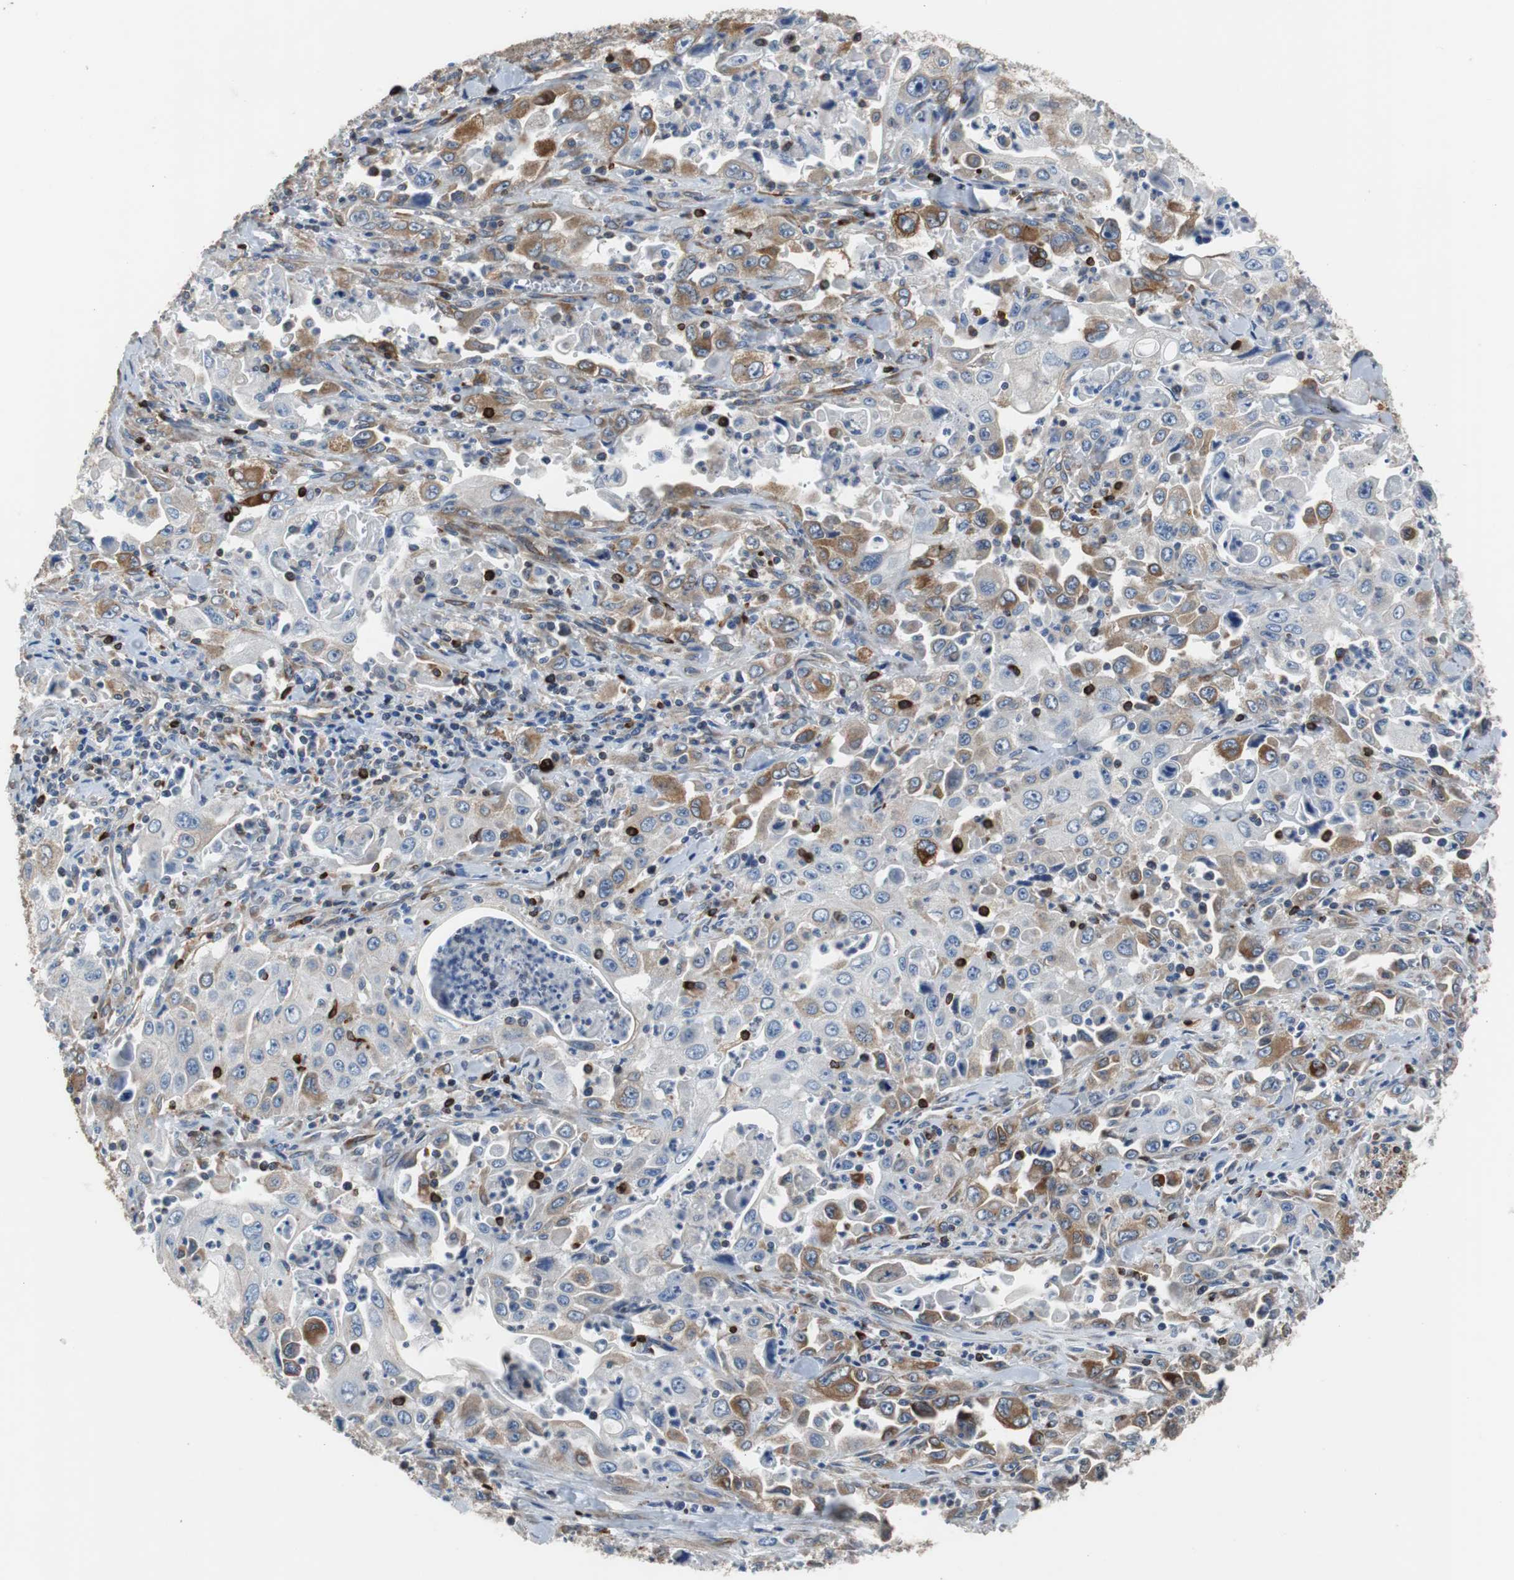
{"staining": {"intensity": "moderate", "quantity": "25%-75%", "location": "cytoplasmic/membranous"}, "tissue": "pancreatic cancer", "cell_type": "Tumor cells", "image_type": "cancer", "snomed": [{"axis": "morphology", "description": "Adenocarcinoma, NOS"}, {"axis": "topography", "description": "Pancreas"}], "caption": "There is medium levels of moderate cytoplasmic/membranous expression in tumor cells of pancreatic cancer (adenocarcinoma), as demonstrated by immunohistochemical staining (brown color).", "gene": "PBXIP1", "patient": {"sex": "male", "age": 70}}